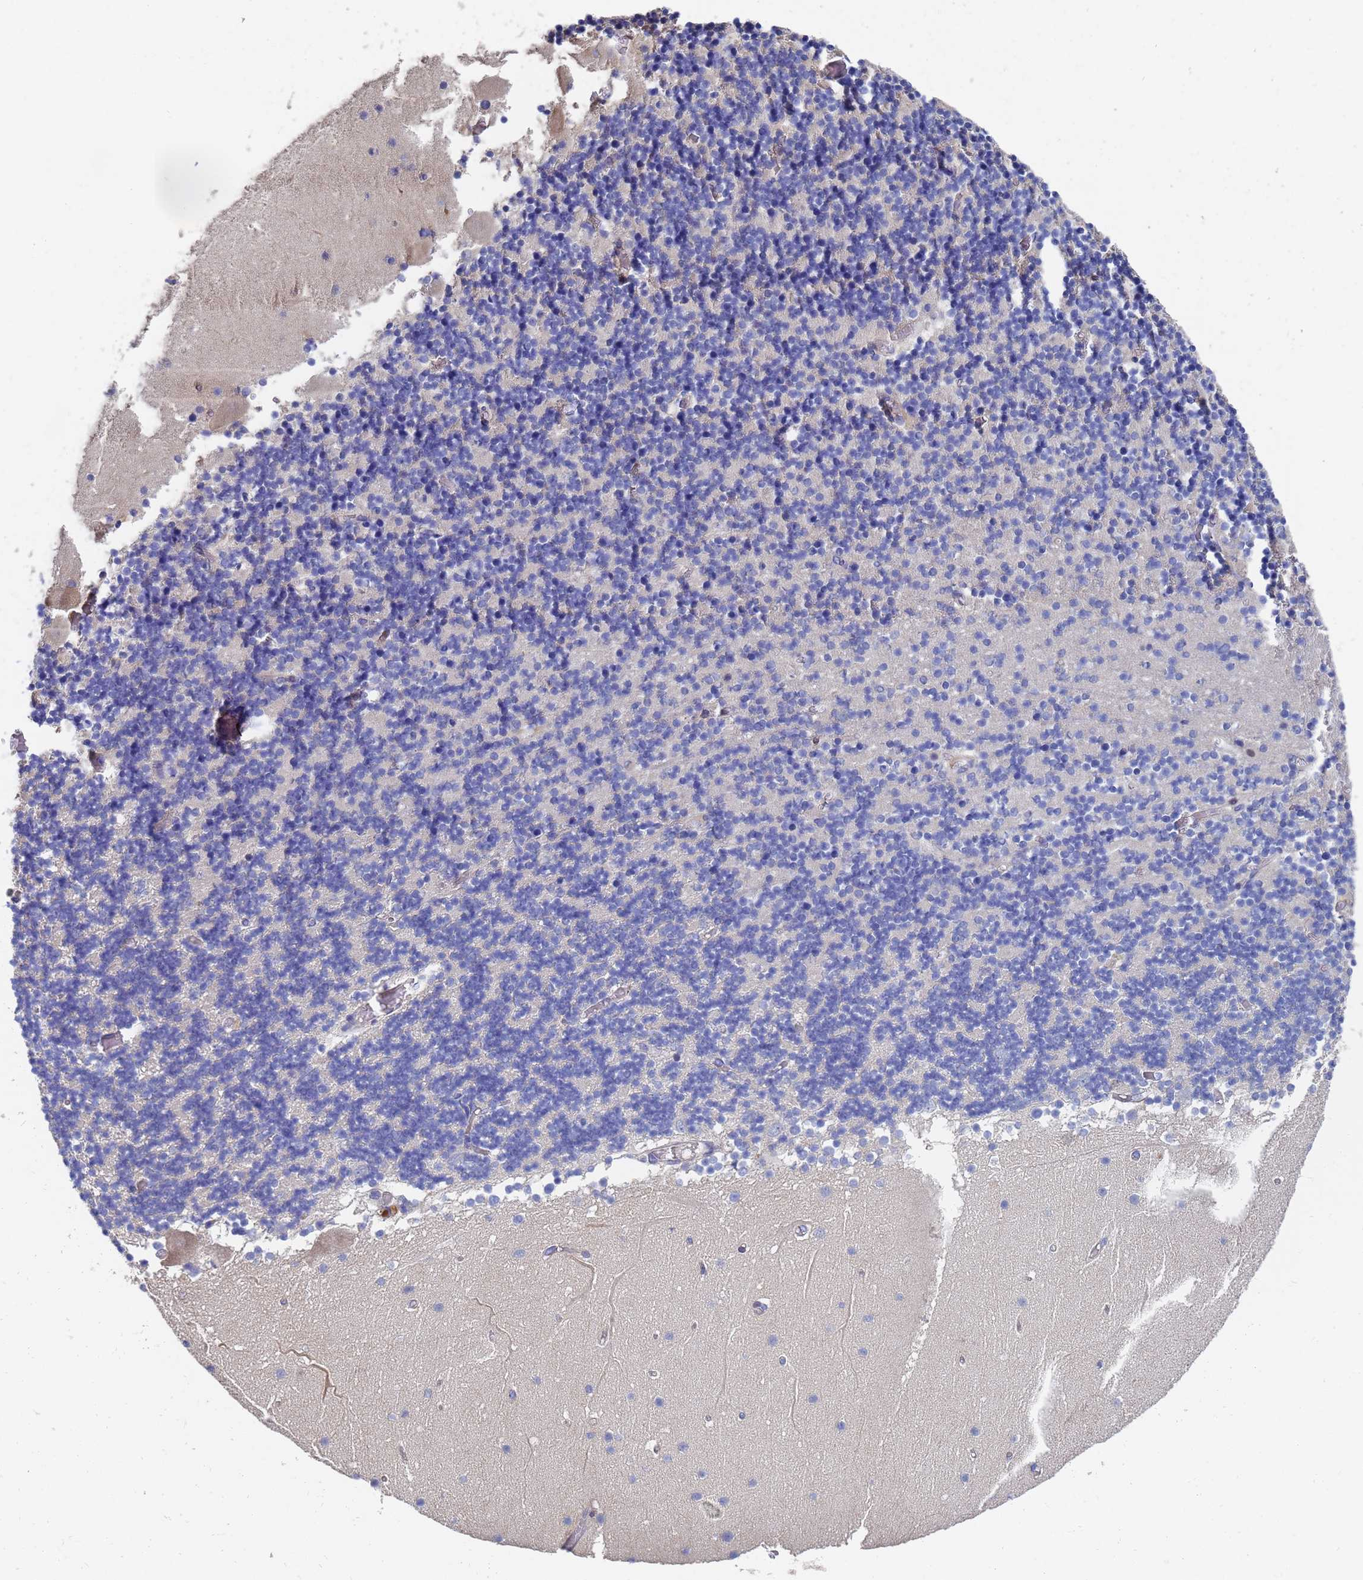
{"staining": {"intensity": "negative", "quantity": "none", "location": "none"}, "tissue": "cerebellum", "cell_type": "Cells in granular layer", "image_type": "normal", "snomed": [{"axis": "morphology", "description": "Normal tissue, NOS"}, {"axis": "topography", "description": "Cerebellum"}], "caption": "Histopathology image shows no protein positivity in cells in granular layer of benign cerebellum. The staining was performed using DAB (3,3'-diaminobenzidine) to visualize the protein expression in brown, while the nuclei were stained in blue with hematoxylin (Magnification: 20x).", "gene": "LBX2", "patient": {"sex": "female", "age": 28}}